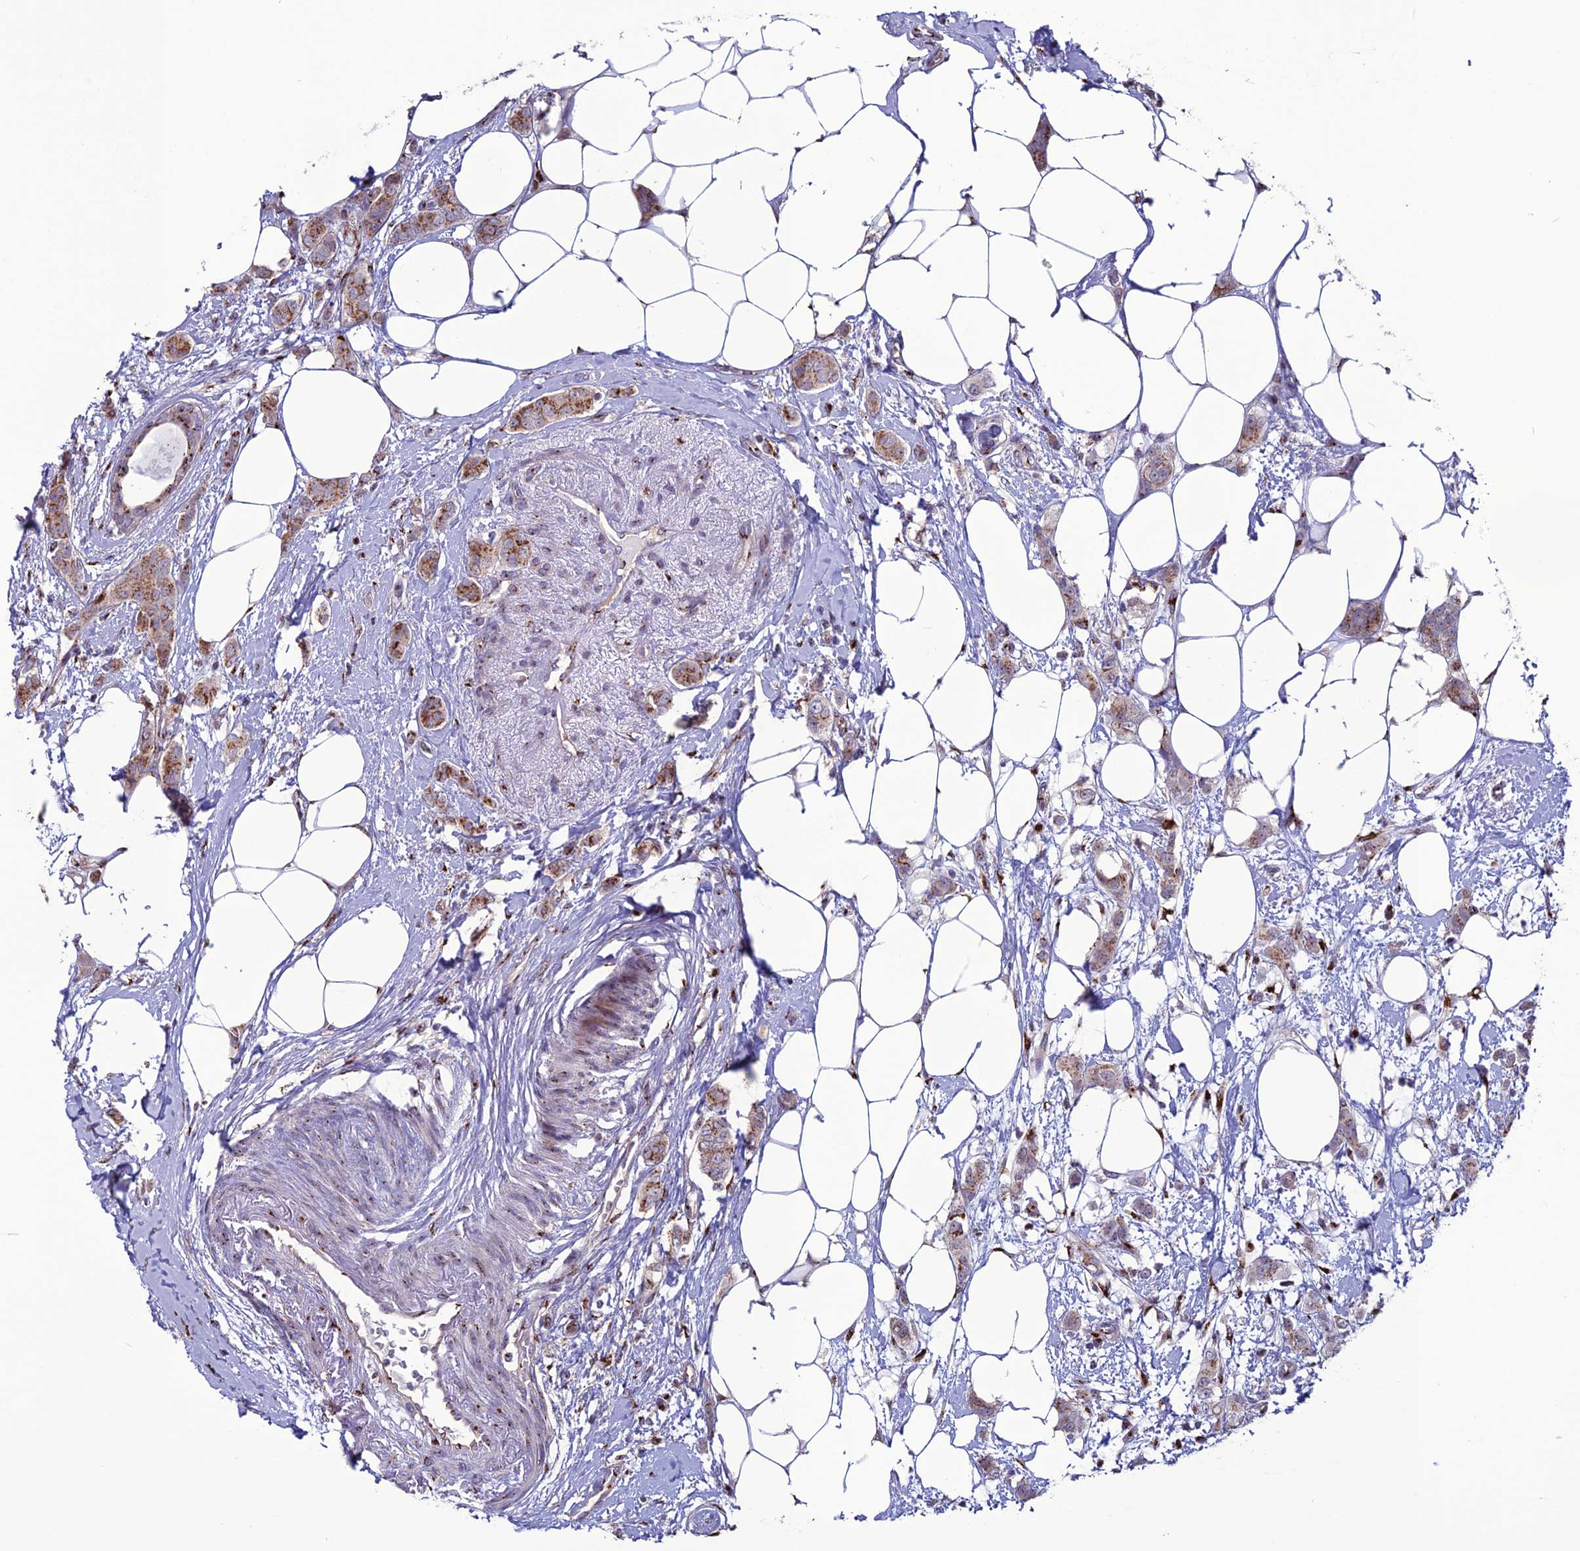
{"staining": {"intensity": "moderate", "quantity": ">75%", "location": "cytoplasmic/membranous"}, "tissue": "breast cancer", "cell_type": "Tumor cells", "image_type": "cancer", "snomed": [{"axis": "morphology", "description": "Duct carcinoma"}, {"axis": "topography", "description": "Breast"}], "caption": "Breast cancer tissue reveals moderate cytoplasmic/membranous positivity in approximately >75% of tumor cells (Stains: DAB (3,3'-diaminobenzidine) in brown, nuclei in blue, Microscopy: brightfield microscopy at high magnification).", "gene": "PLEKHA4", "patient": {"sex": "female", "age": 72}}